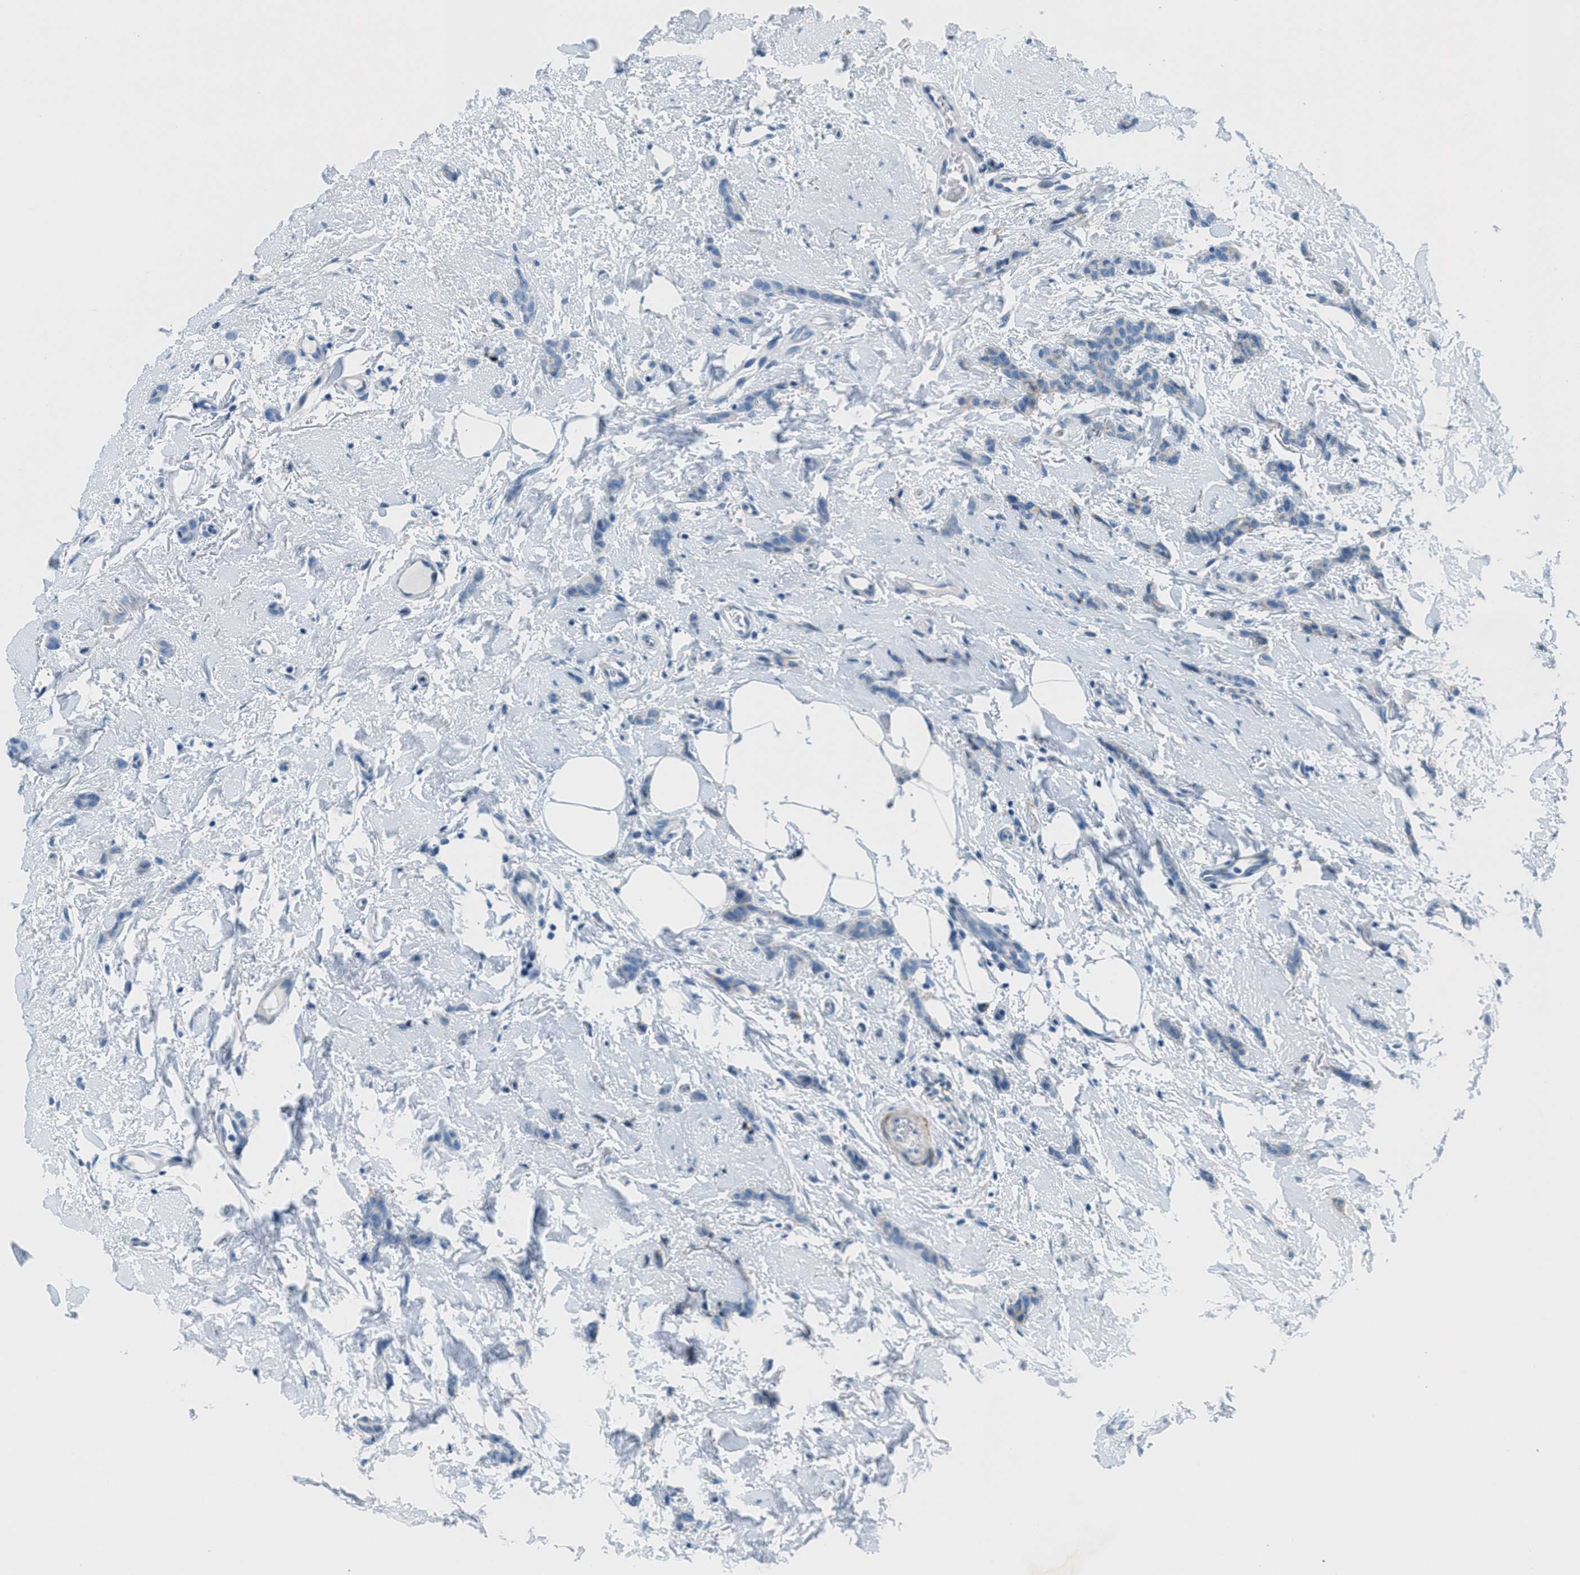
{"staining": {"intensity": "negative", "quantity": "none", "location": "none"}, "tissue": "breast cancer", "cell_type": "Tumor cells", "image_type": "cancer", "snomed": [{"axis": "morphology", "description": "Lobular carcinoma"}, {"axis": "topography", "description": "Skin"}, {"axis": "topography", "description": "Breast"}], "caption": "High magnification brightfield microscopy of lobular carcinoma (breast) stained with DAB (brown) and counterstained with hematoxylin (blue): tumor cells show no significant expression. Brightfield microscopy of immunohistochemistry (IHC) stained with DAB (3,3'-diaminobenzidine) (brown) and hematoxylin (blue), captured at high magnification.", "gene": "MFSD13A", "patient": {"sex": "female", "age": 46}}